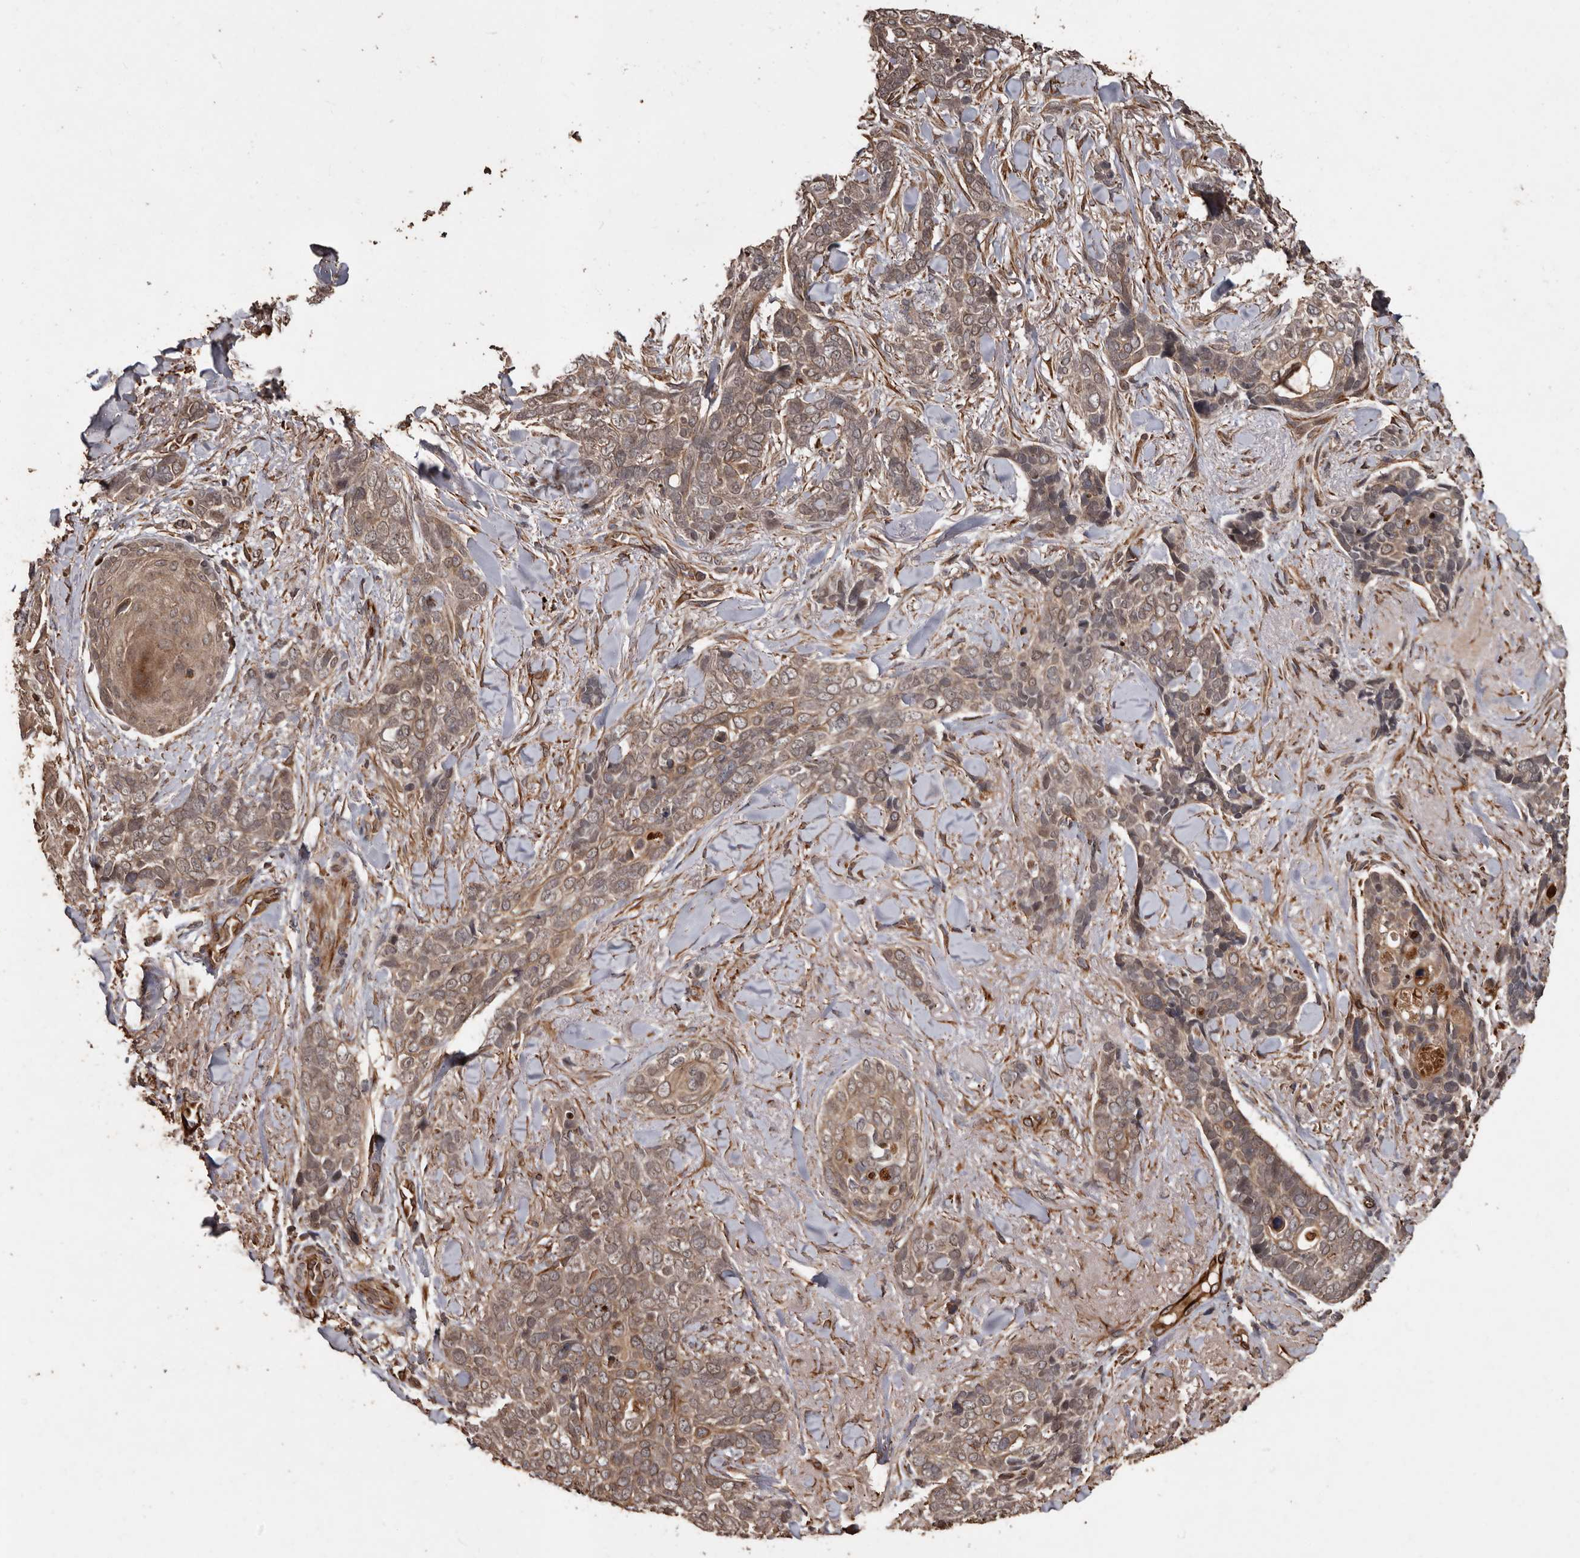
{"staining": {"intensity": "weak", "quantity": ">75%", "location": "cytoplasmic/membranous"}, "tissue": "skin cancer", "cell_type": "Tumor cells", "image_type": "cancer", "snomed": [{"axis": "morphology", "description": "Basal cell carcinoma"}, {"axis": "topography", "description": "Skin"}], "caption": "This photomicrograph shows IHC staining of skin basal cell carcinoma, with low weak cytoplasmic/membranous positivity in approximately >75% of tumor cells.", "gene": "BRAT1", "patient": {"sex": "female", "age": 82}}